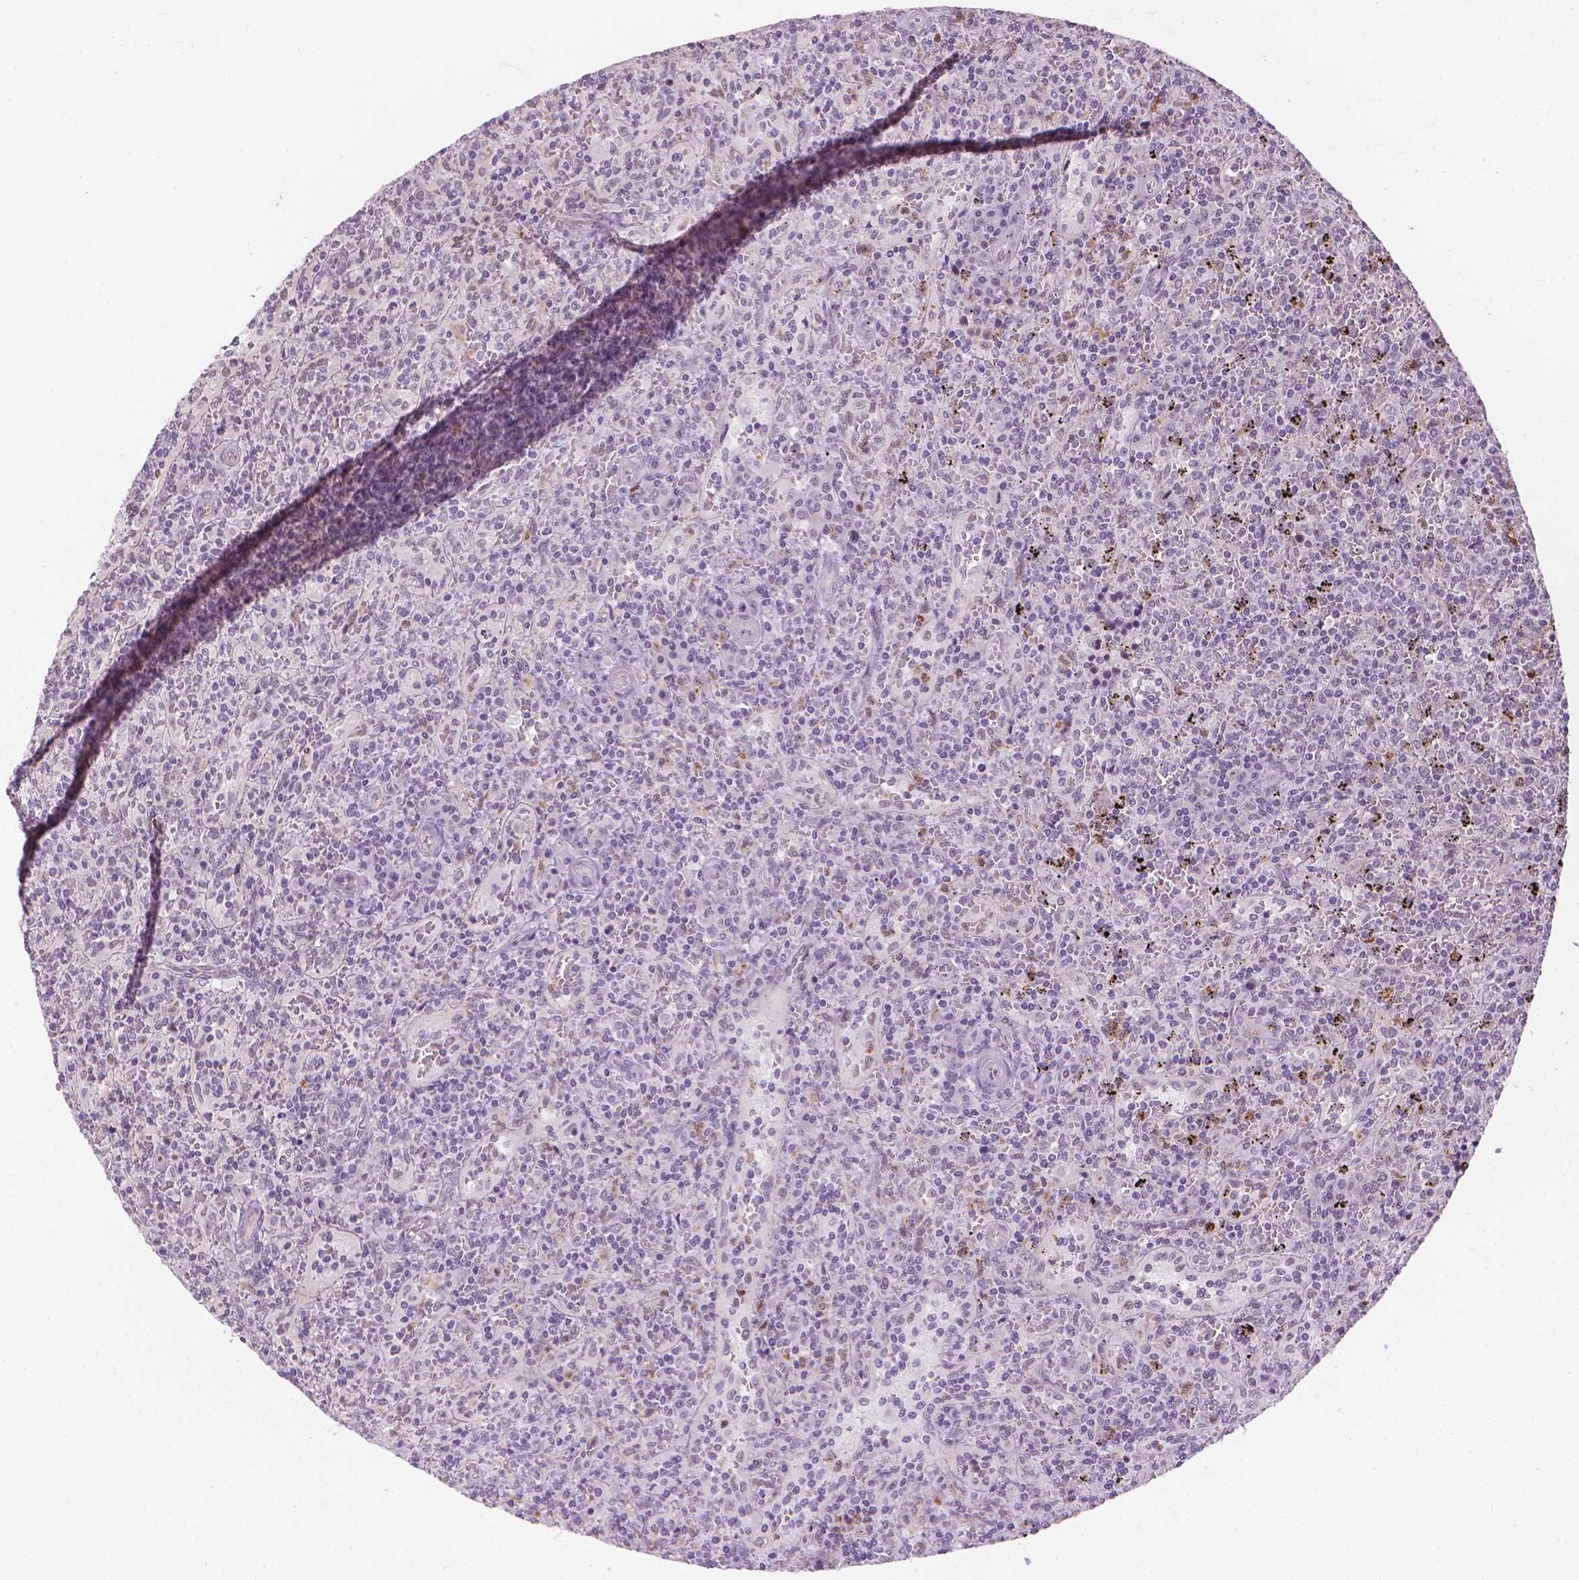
{"staining": {"intensity": "negative", "quantity": "none", "location": "none"}, "tissue": "lymphoma", "cell_type": "Tumor cells", "image_type": "cancer", "snomed": [{"axis": "morphology", "description": "Malignant lymphoma, non-Hodgkin's type, Low grade"}, {"axis": "topography", "description": "Spleen"}], "caption": "Tumor cells show no significant staining in lymphoma. (Brightfield microscopy of DAB immunohistochemistry (IHC) at high magnification).", "gene": "CDKN1C", "patient": {"sex": "male", "age": 62}}